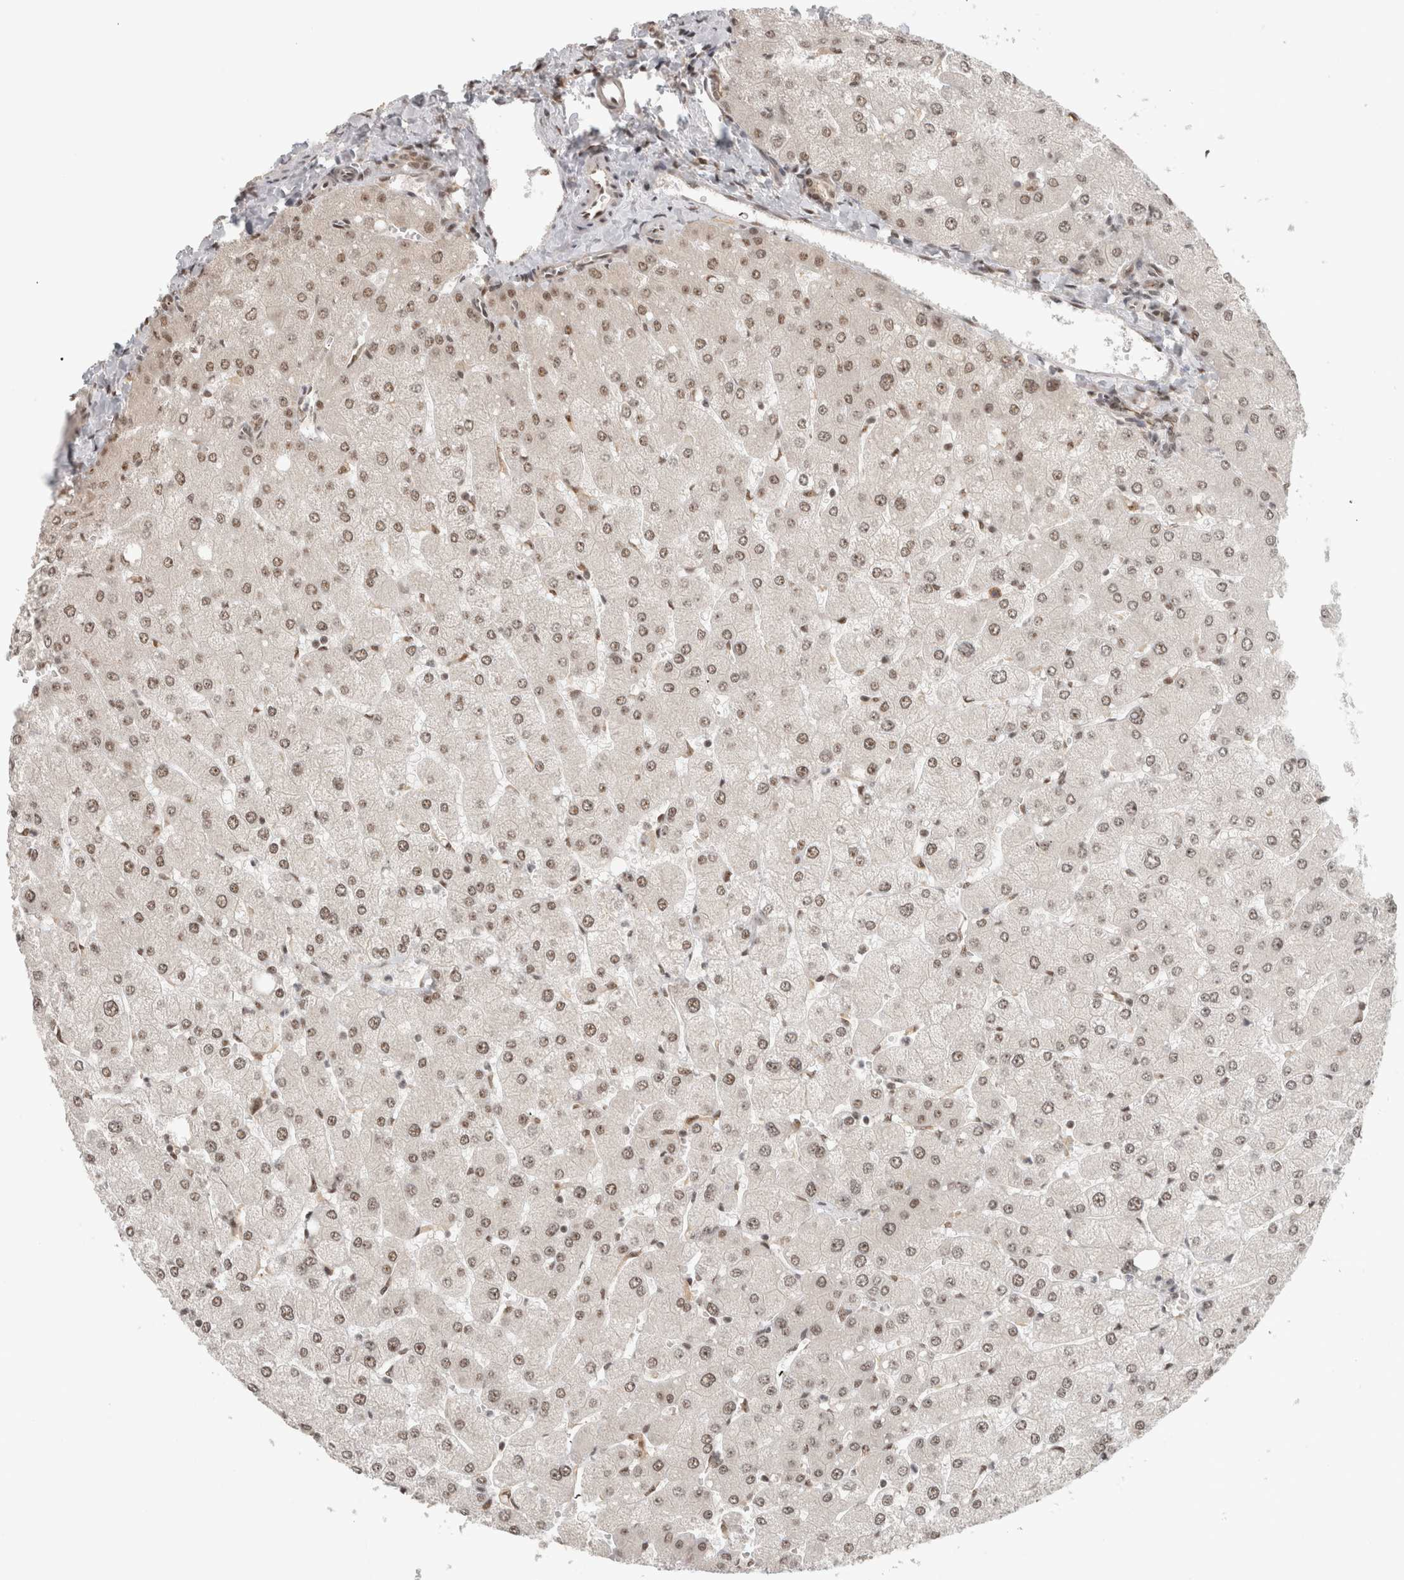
{"staining": {"intensity": "weak", "quantity": ">75%", "location": "nuclear"}, "tissue": "liver", "cell_type": "Cholangiocytes", "image_type": "normal", "snomed": [{"axis": "morphology", "description": "Normal tissue, NOS"}, {"axis": "topography", "description": "Liver"}], "caption": "Immunohistochemistry image of unremarkable liver: human liver stained using immunohistochemistry (IHC) reveals low levels of weak protein expression localized specifically in the nuclear of cholangiocytes, appearing as a nuclear brown color.", "gene": "EBNA1BP2", "patient": {"sex": "male", "age": 55}}